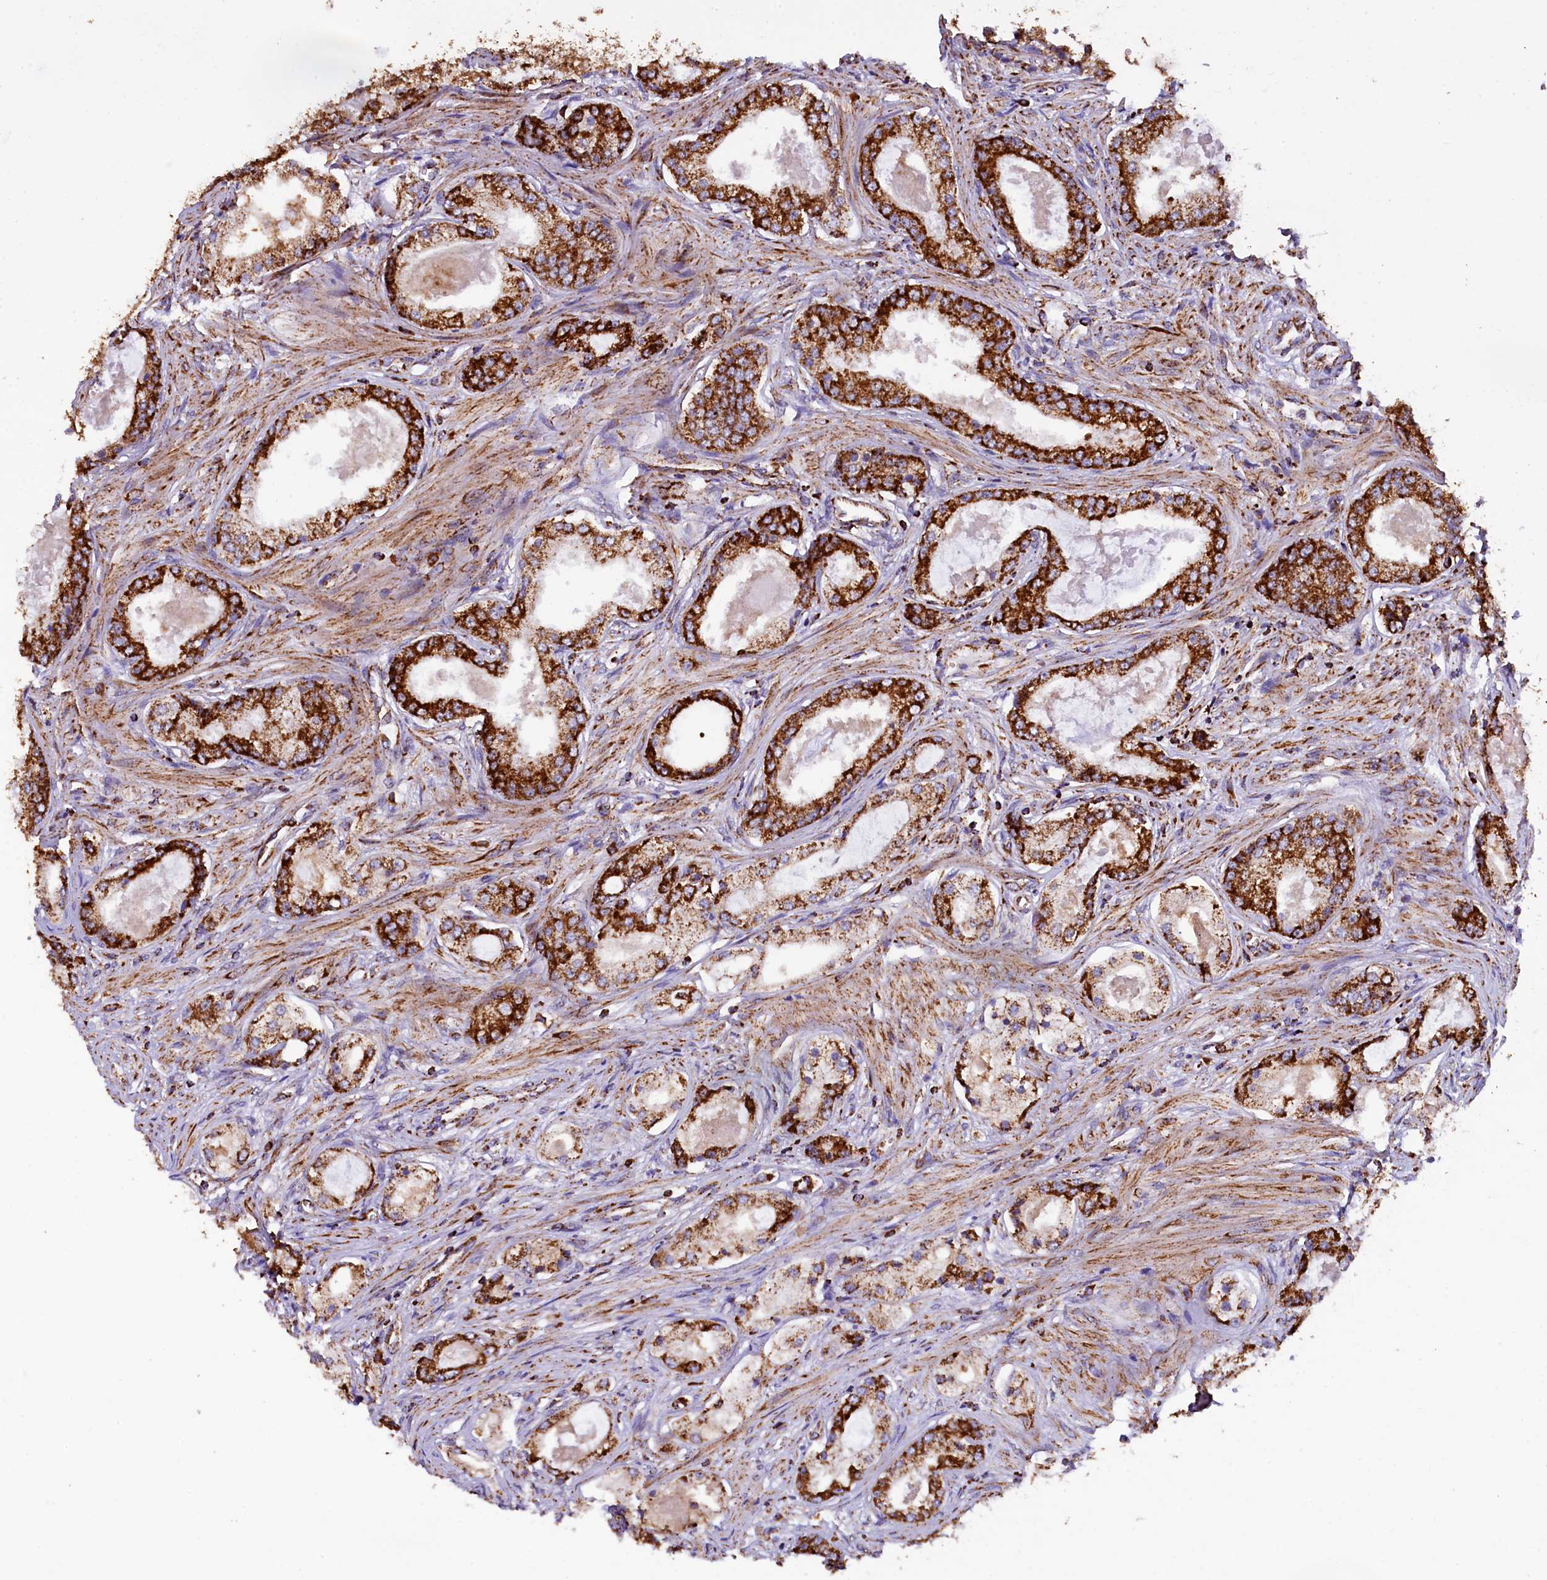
{"staining": {"intensity": "strong", "quantity": ">75%", "location": "cytoplasmic/membranous"}, "tissue": "prostate cancer", "cell_type": "Tumor cells", "image_type": "cancer", "snomed": [{"axis": "morphology", "description": "Adenocarcinoma, Low grade"}, {"axis": "topography", "description": "Prostate"}], "caption": "Immunohistochemical staining of human prostate cancer (low-grade adenocarcinoma) demonstrates strong cytoplasmic/membranous protein expression in approximately >75% of tumor cells. Immunohistochemistry (ihc) stains the protein in brown and the nuclei are stained blue.", "gene": "KLC2", "patient": {"sex": "male", "age": 68}}